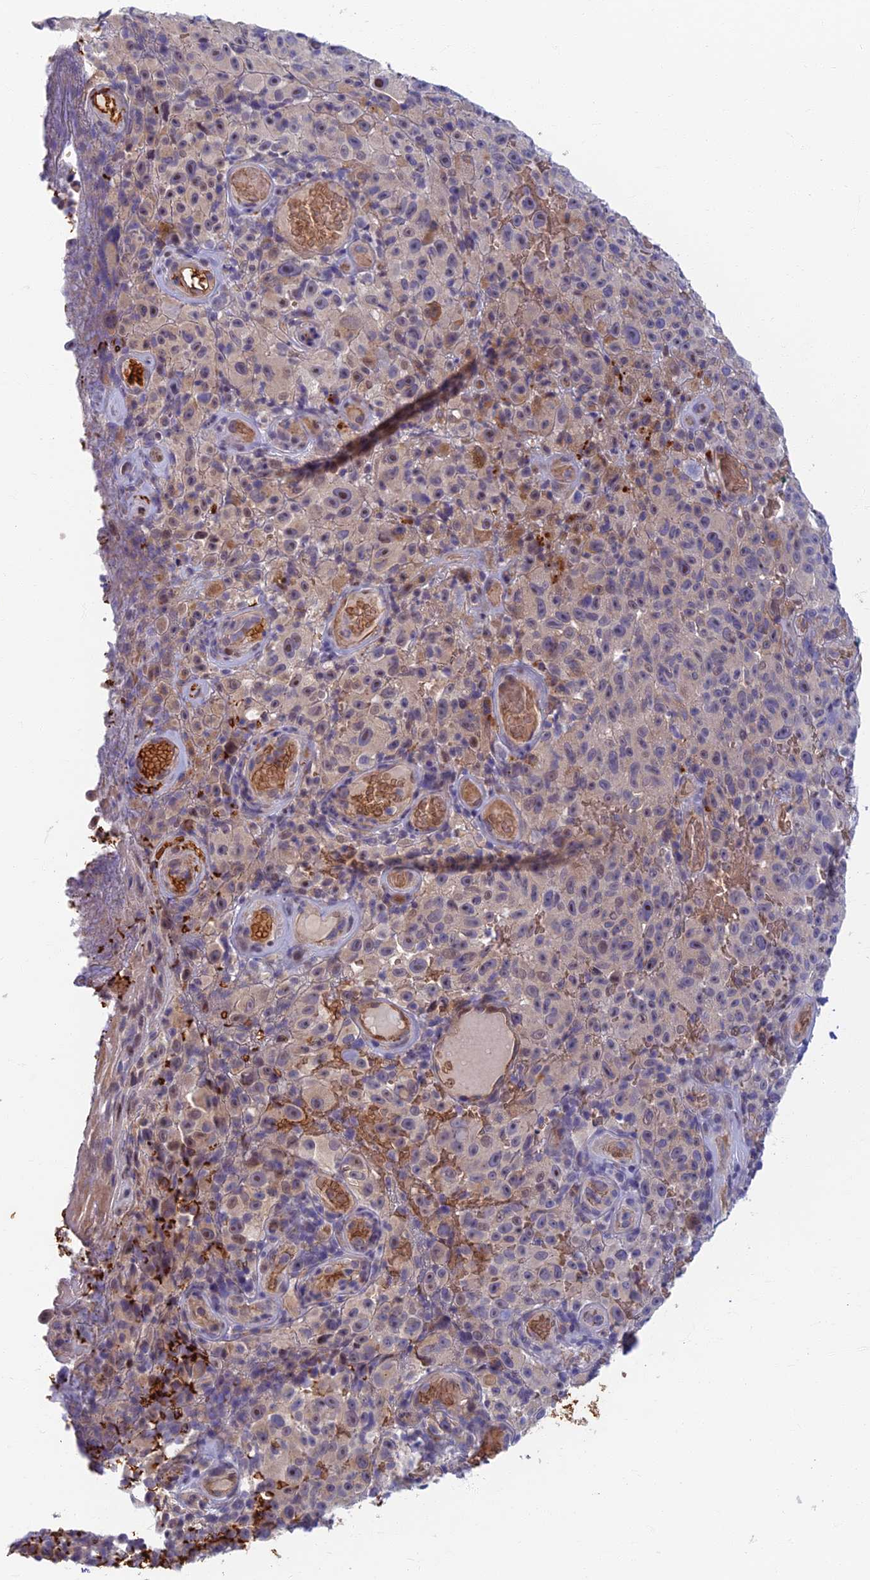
{"staining": {"intensity": "negative", "quantity": "none", "location": "none"}, "tissue": "melanoma", "cell_type": "Tumor cells", "image_type": "cancer", "snomed": [{"axis": "morphology", "description": "Malignant melanoma, NOS"}, {"axis": "topography", "description": "Skin"}], "caption": "Tumor cells are negative for protein expression in human melanoma. Nuclei are stained in blue.", "gene": "RHBDL2", "patient": {"sex": "female", "age": 82}}